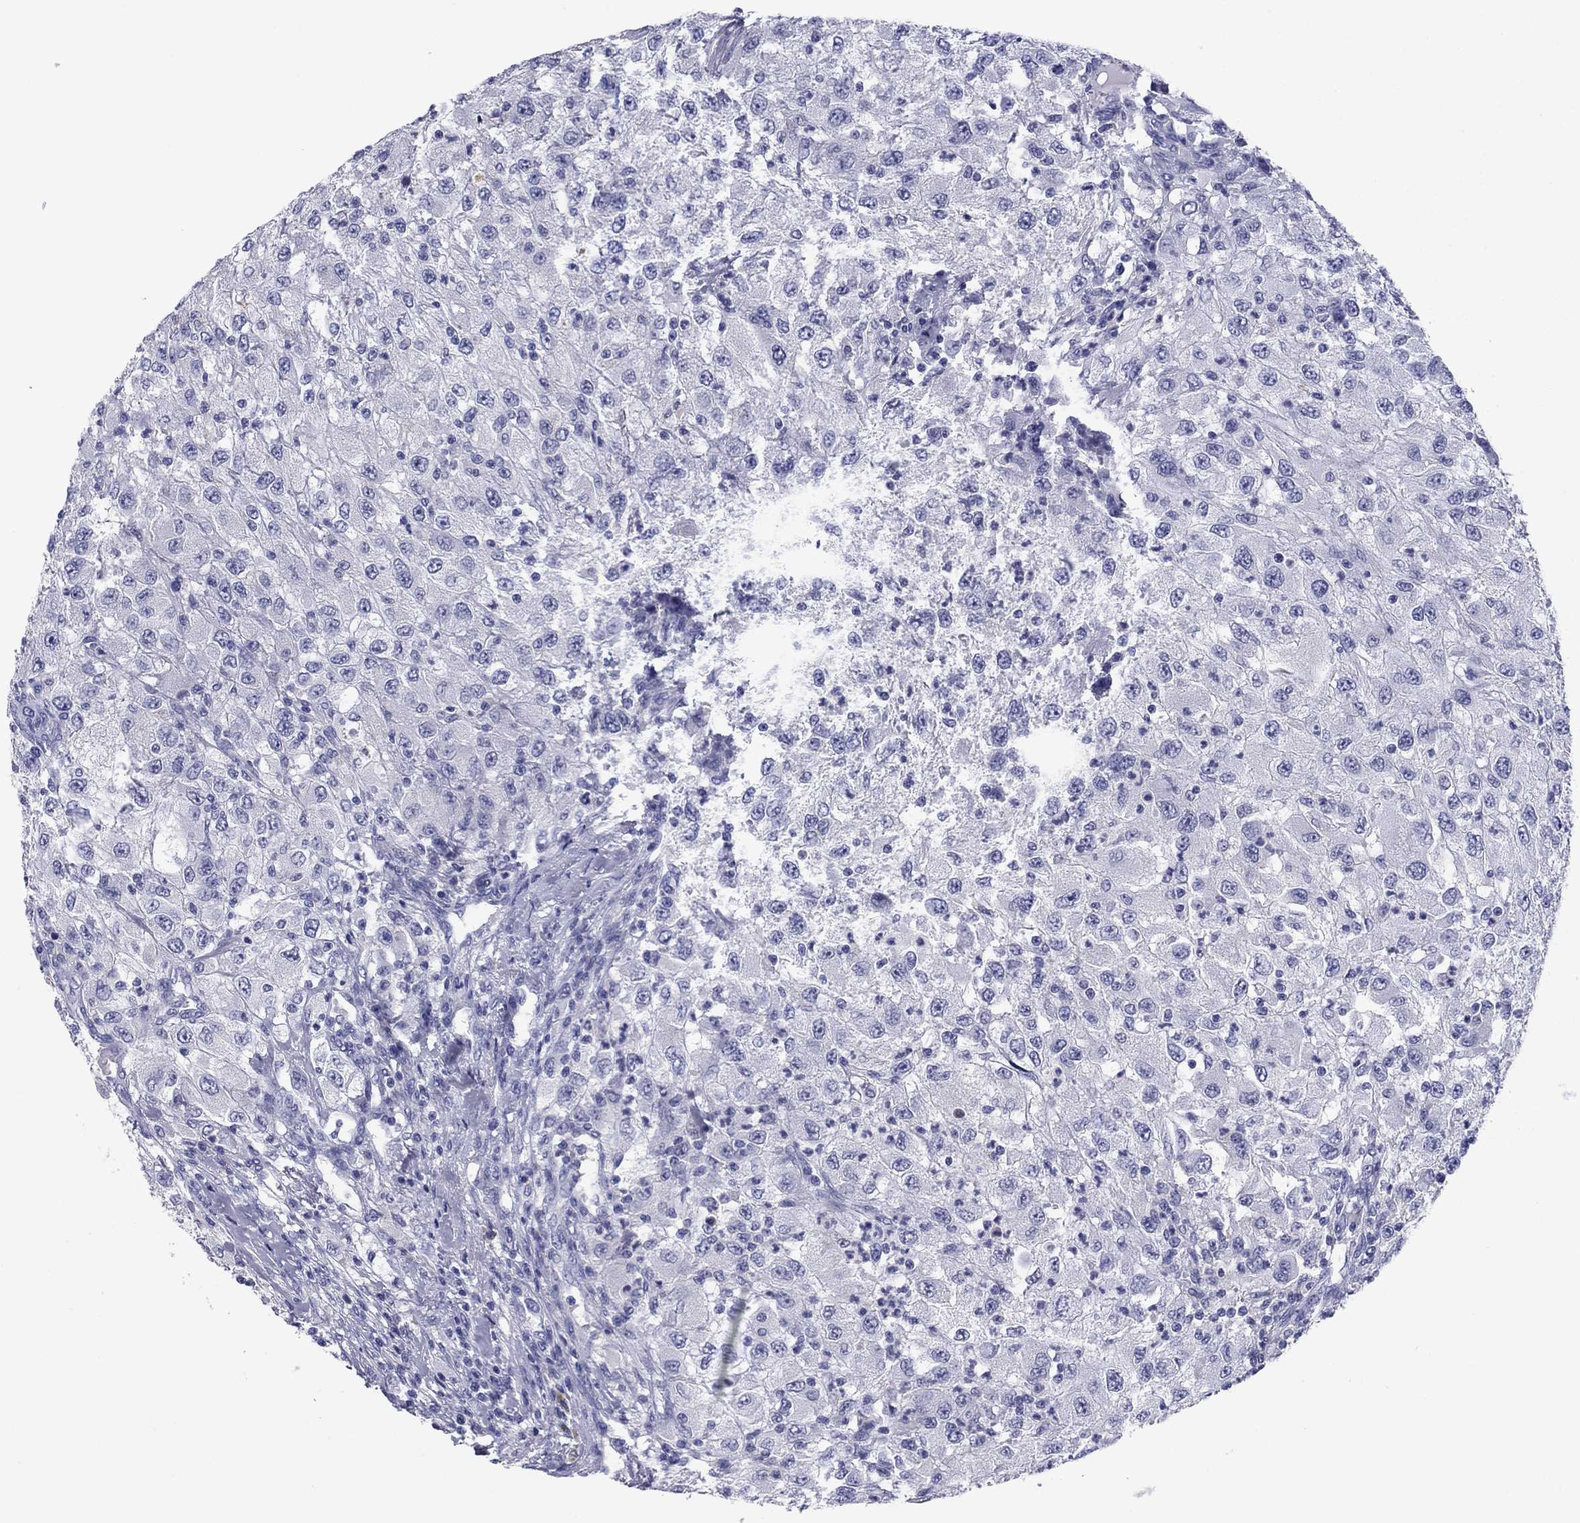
{"staining": {"intensity": "negative", "quantity": "none", "location": "none"}, "tissue": "renal cancer", "cell_type": "Tumor cells", "image_type": "cancer", "snomed": [{"axis": "morphology", "description": "Adenocarcinoma, NOS"}, {"axis": "topography", "description": "Kidney"}], "caption": "IHC micrograph of human renal adenocarcinoma stained for a protein (brown), which exhibits no staining in tumor cells.", "gene": "TCFL5", "patient": {"sex": "female", "age": 67}}